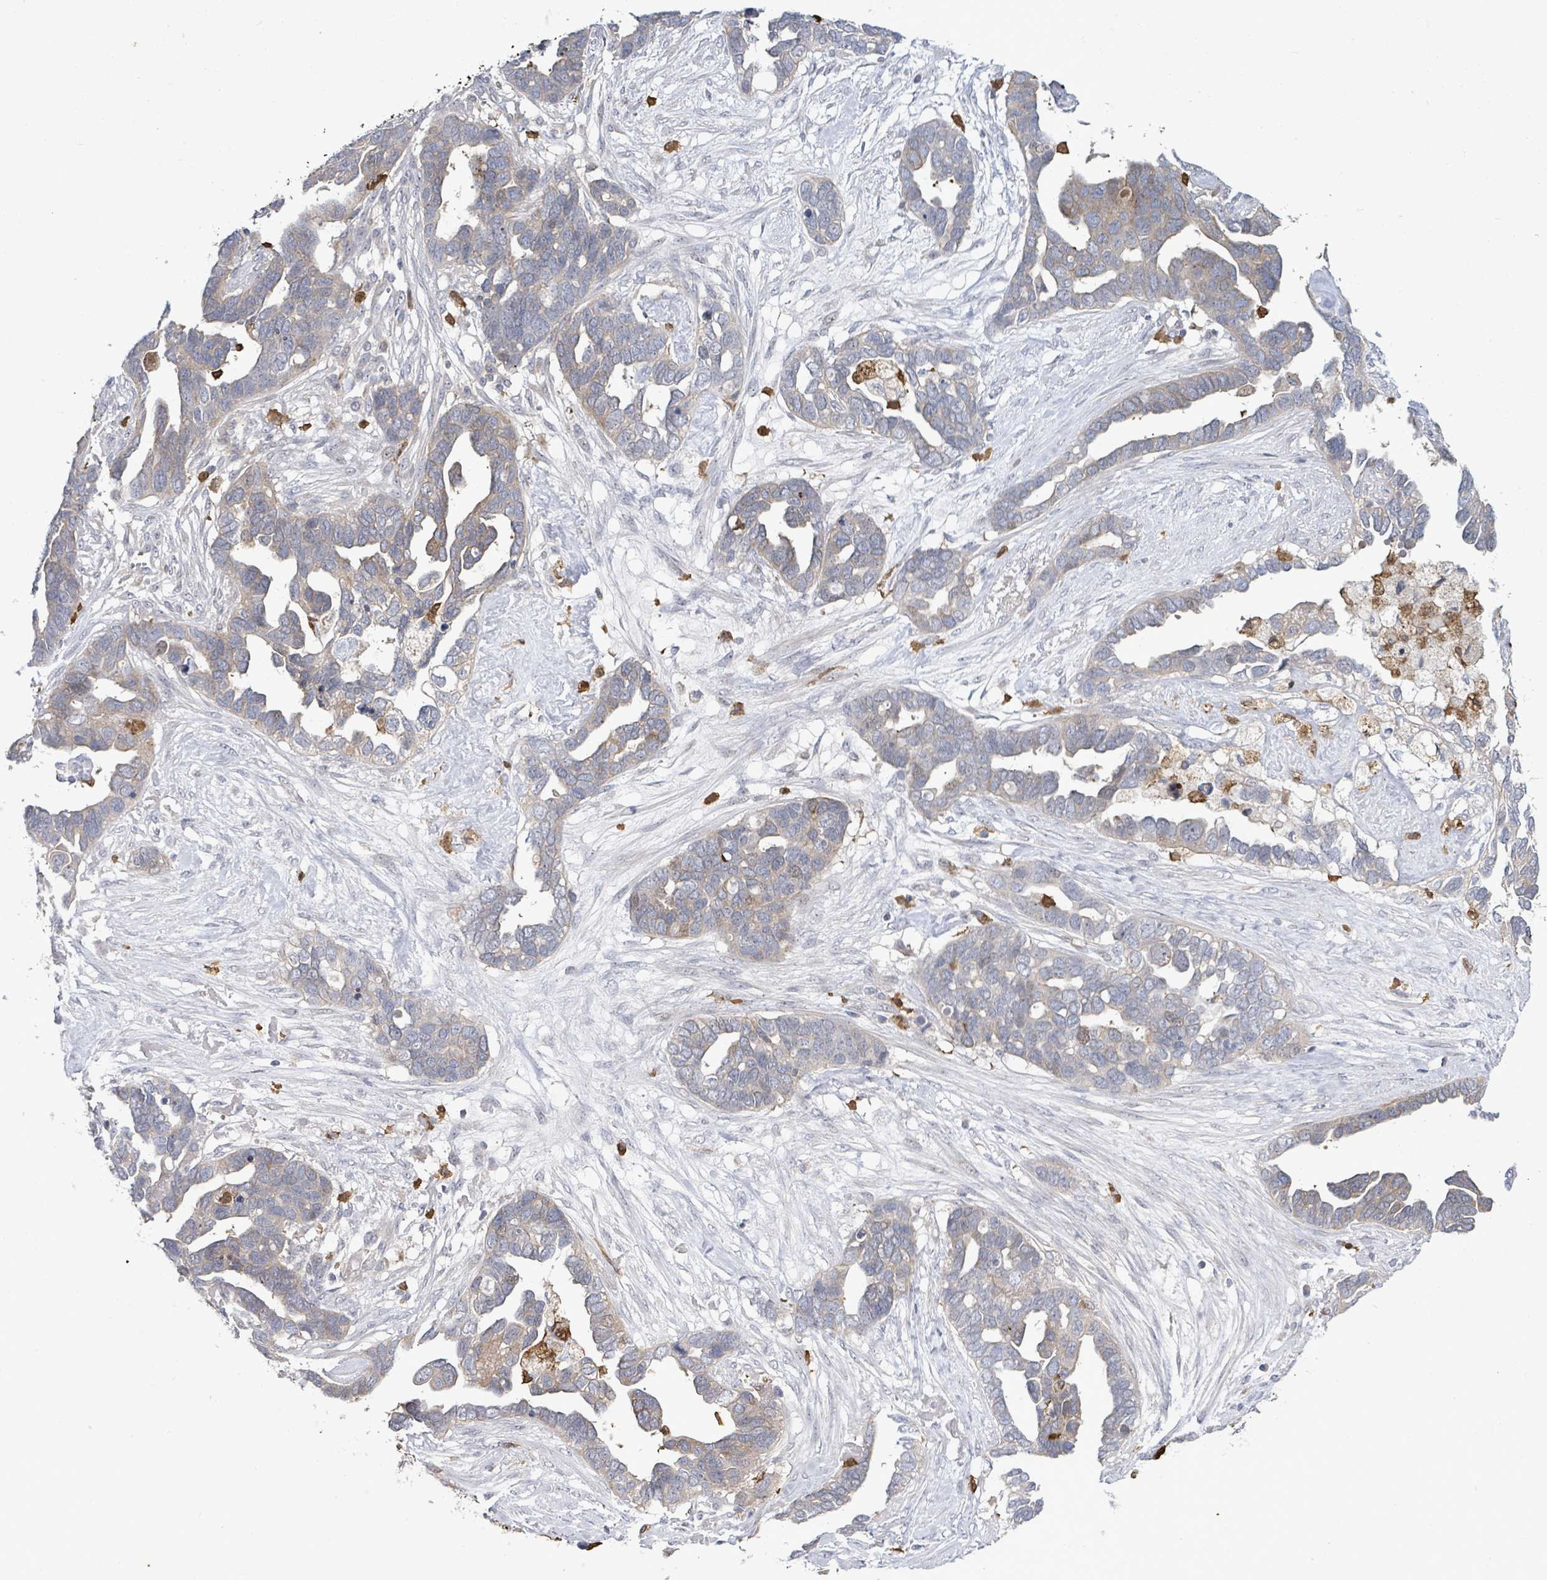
{"staining": {"intensity": "weak", "quantity": "<25%", "location": "cytoplasmic/membranous"}, "tissue": "ovarian cancer", "cell_type": "Tumor cells", "image_type": "cancer", "snomed": [{"axis": "morphology", "description": "Cystadenocarcinoma, serous, NOS"}, {"axis": "topography", "description": "Ovary"}], "caption": "High power microscopy micrograph of an IHC histopathology image of ovarian cancer (serous cystadenocarcinoma), revealing no significant expression in tumor cells. The staining was performed using DAB (3,3'-diaminobenzidine) to visualize the protein expression in brown, while the nuclei were stained in blue with hematoxylin (Magnification: 20x).", "gene": "FAM210A", "patient": {"sex": "female", "age": 54}}